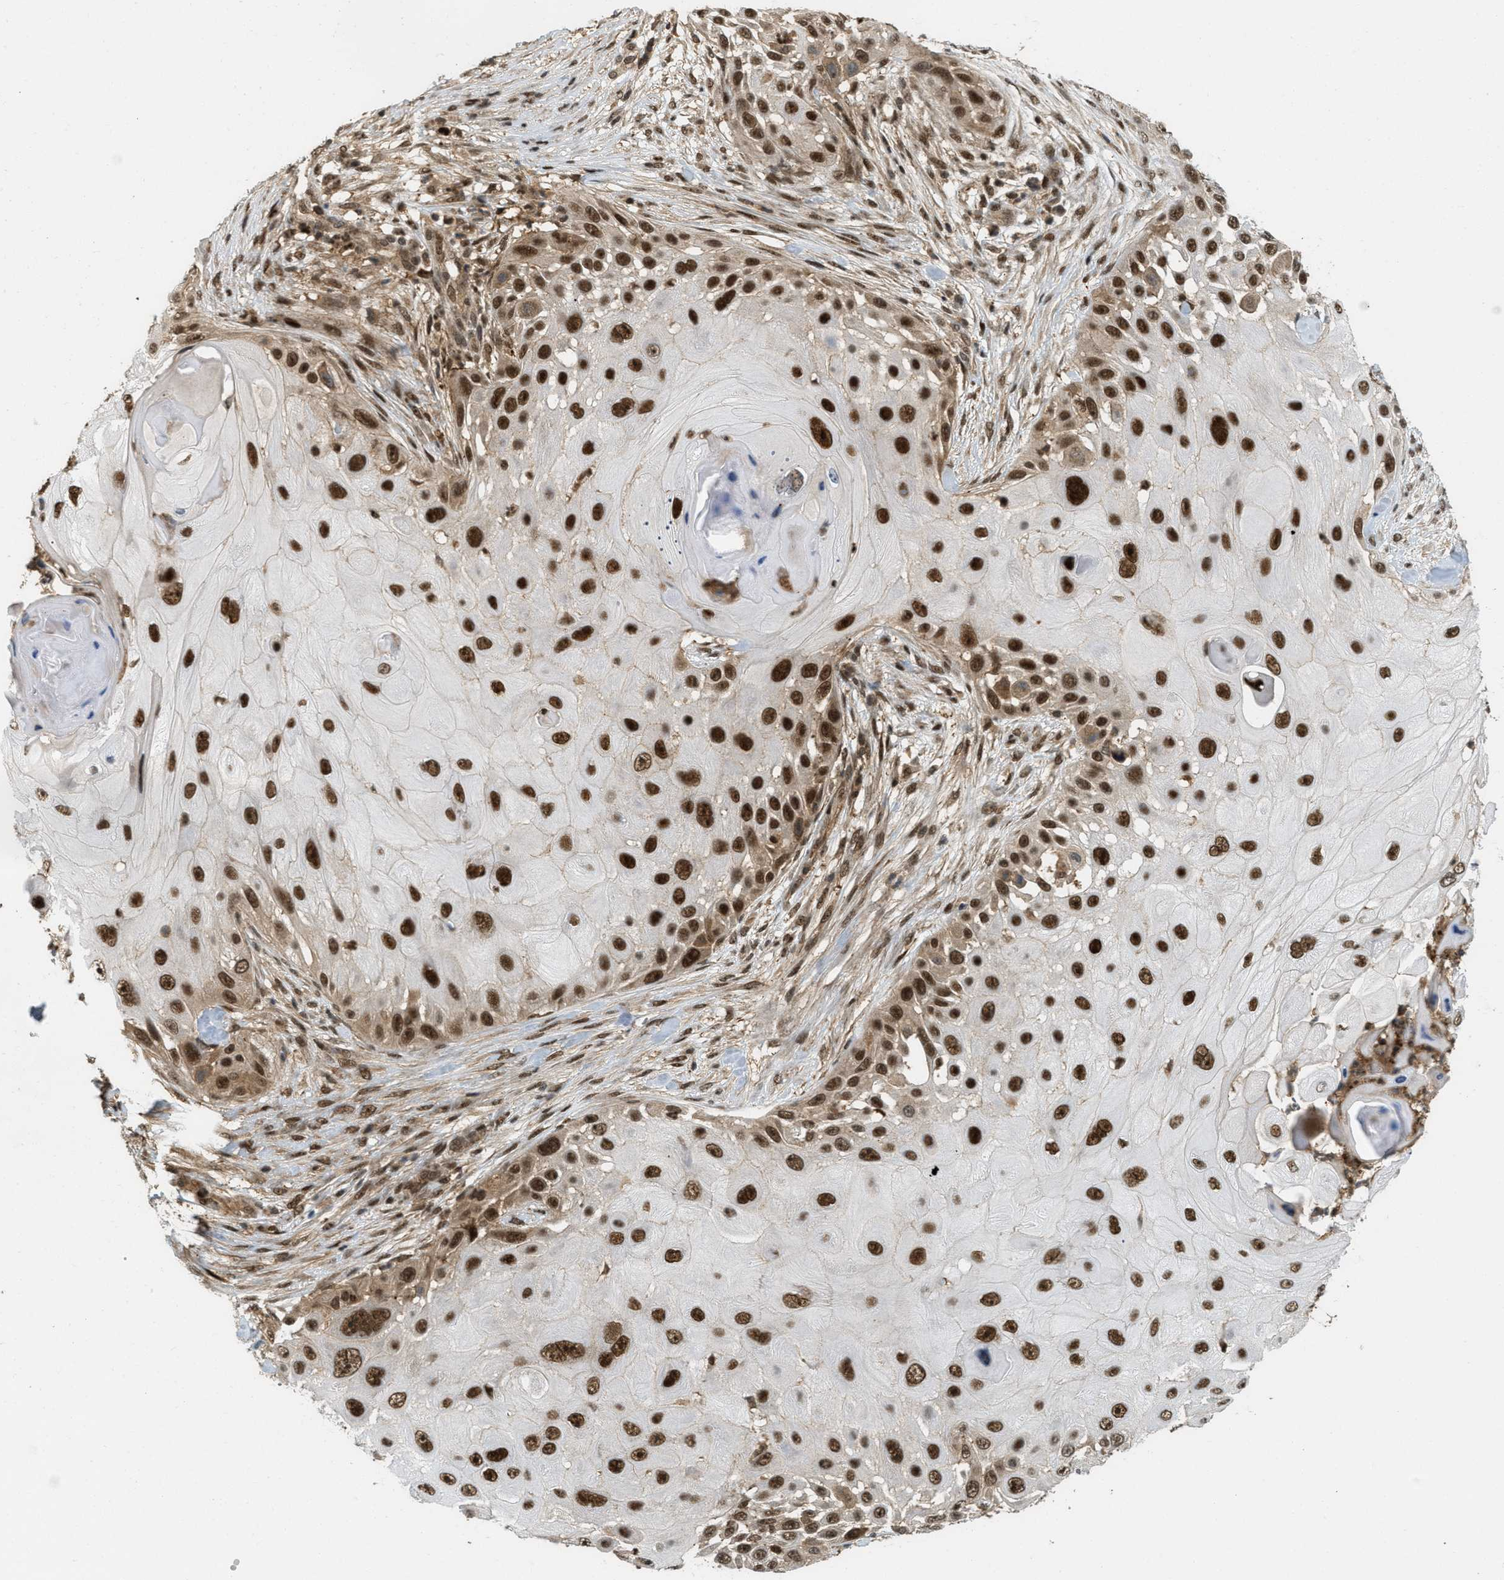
{"staining": {"intensity": "strong", "quantity": ">75%", "location": "cytoplasmic/membranous,nuclear"}, "tissue": "skin cancer", "cell_type": "Tumor cells", "image_type": "cancer", "snomed": [{"axis": "morphology", "description": "Squamous cell carcinoma, NOS"}, {"axis": "topography", "description": "Skin"}], "caption": "The histopathology image exhibits immunohistochemical staining of squamous cell carcinoma (skin). There is strong cytoplasmic/membranous and nuclear staining is present in approximately >75% of tumor cells.", "gene": "TLK1", "patient": {"sex": "female", "age": 44}}